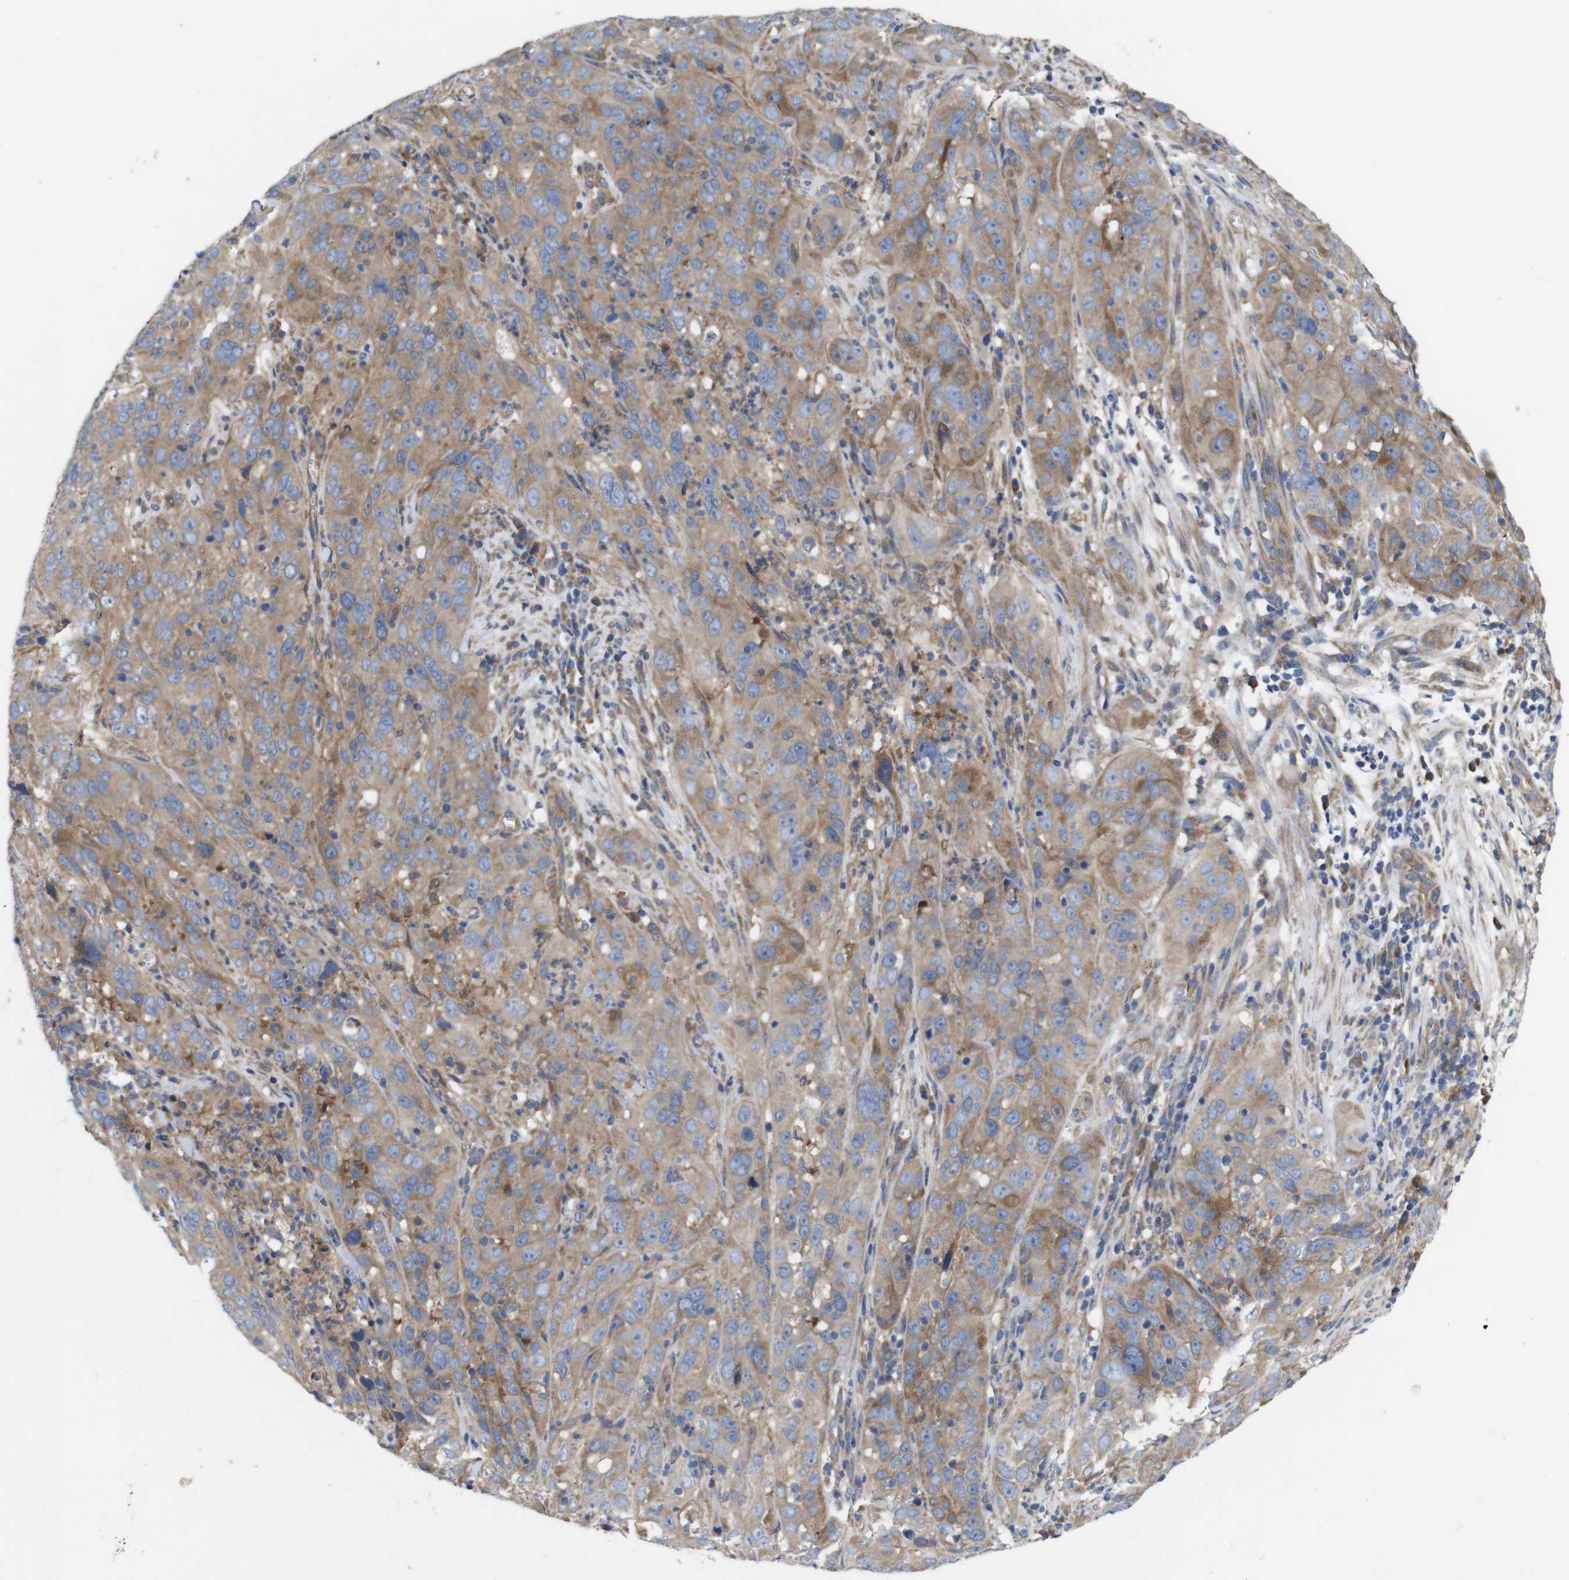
{"staining": {"intensity": "moderate", "quantity": ">75%", "location": "cytoplasmic/membranous"}, "tissue": "cervical cancer", "cell_type": "Tumor cells", "image_type": "cancer", "snomed": [{"axis": "morphology", "description": "Squamous cell carcinoma, NOS"}, {"axis": "topography", "description": "Cervix"}], "caption": "Cervical squamous cell carcinoma tissue demonstrates moderate cytoplasmic/membranous positivity in approximately >75% of tumor cells", "gene": "SIGLEC8", "patient": {"sex": "female", "age": 32}}